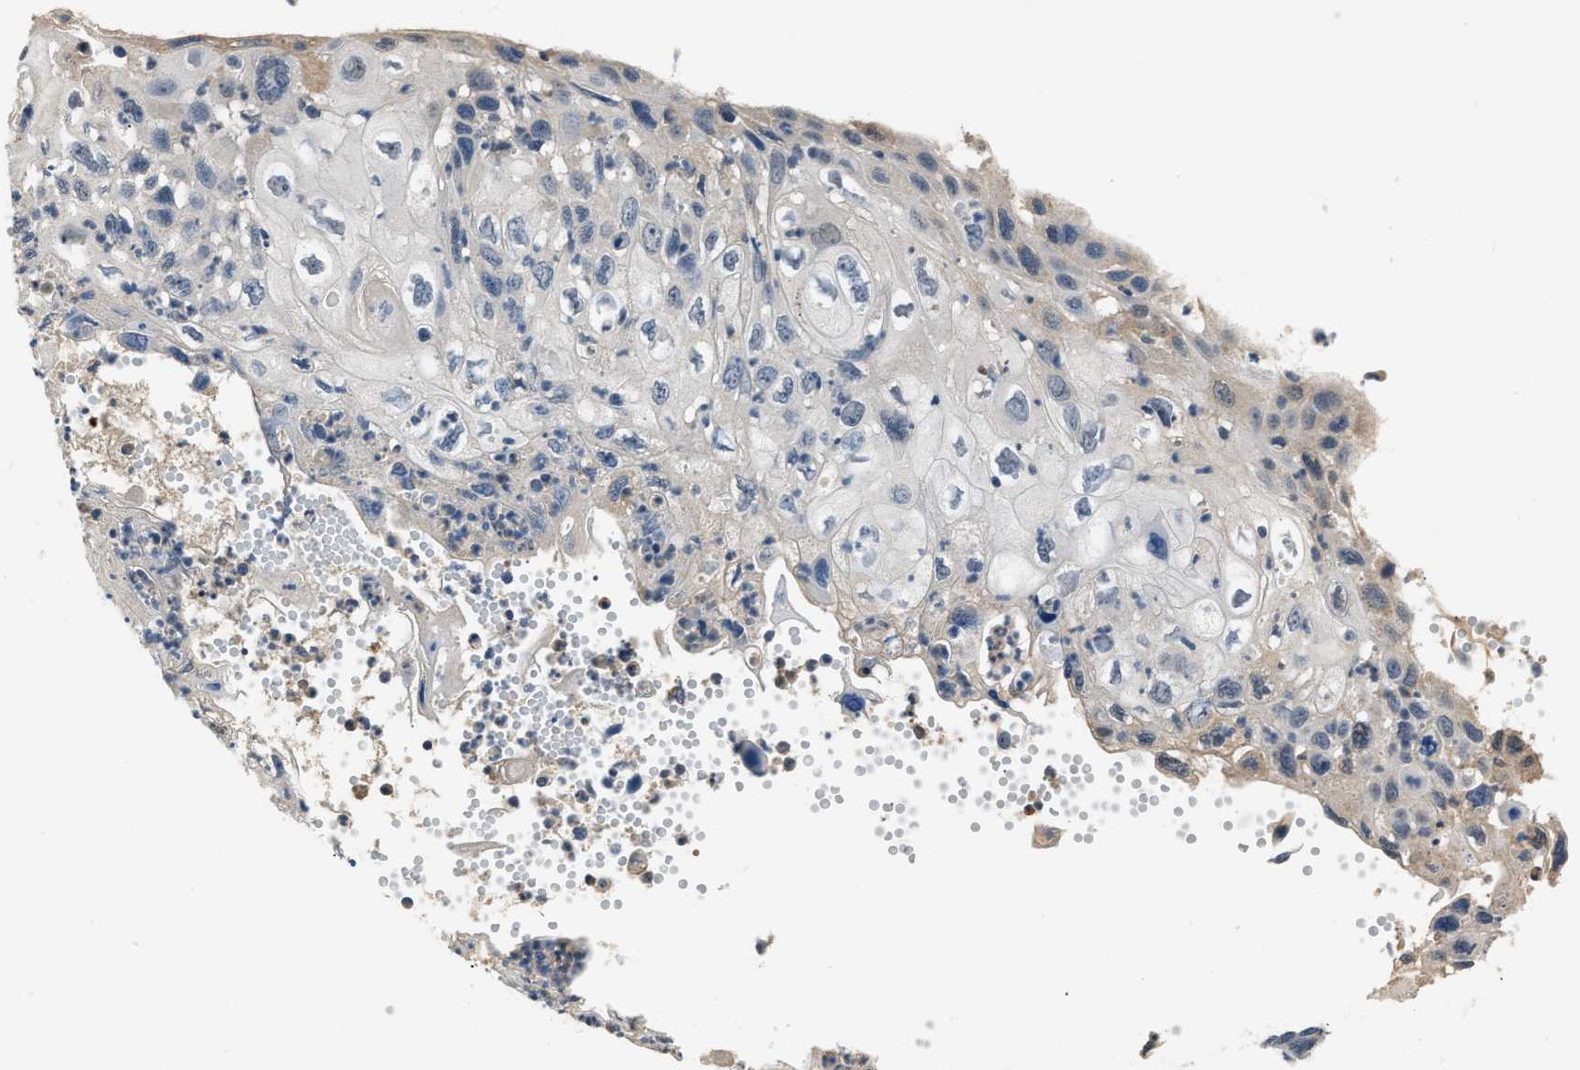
{"staining": {"intensity": "negative", "quantity": "none", "location": "none"}, "tissue": "cervical cancer", "cell_type": "Tumor cells", "image_type": "cancer", "snomed": [{"axis": "morphology", "description": "Squamous cell carcinoma, NOS"}, {"axis": "topography", "description": "Cervix"}], "caption": "High magnification brightfield microscopy of cervical squamous cell carcinoma stained with DAB (brown) and counterstained with hematoxylin (blue): tumor cells show no significant positivity.", "gene": "INHA", "patient": {"sex": "female", "age": 70}}